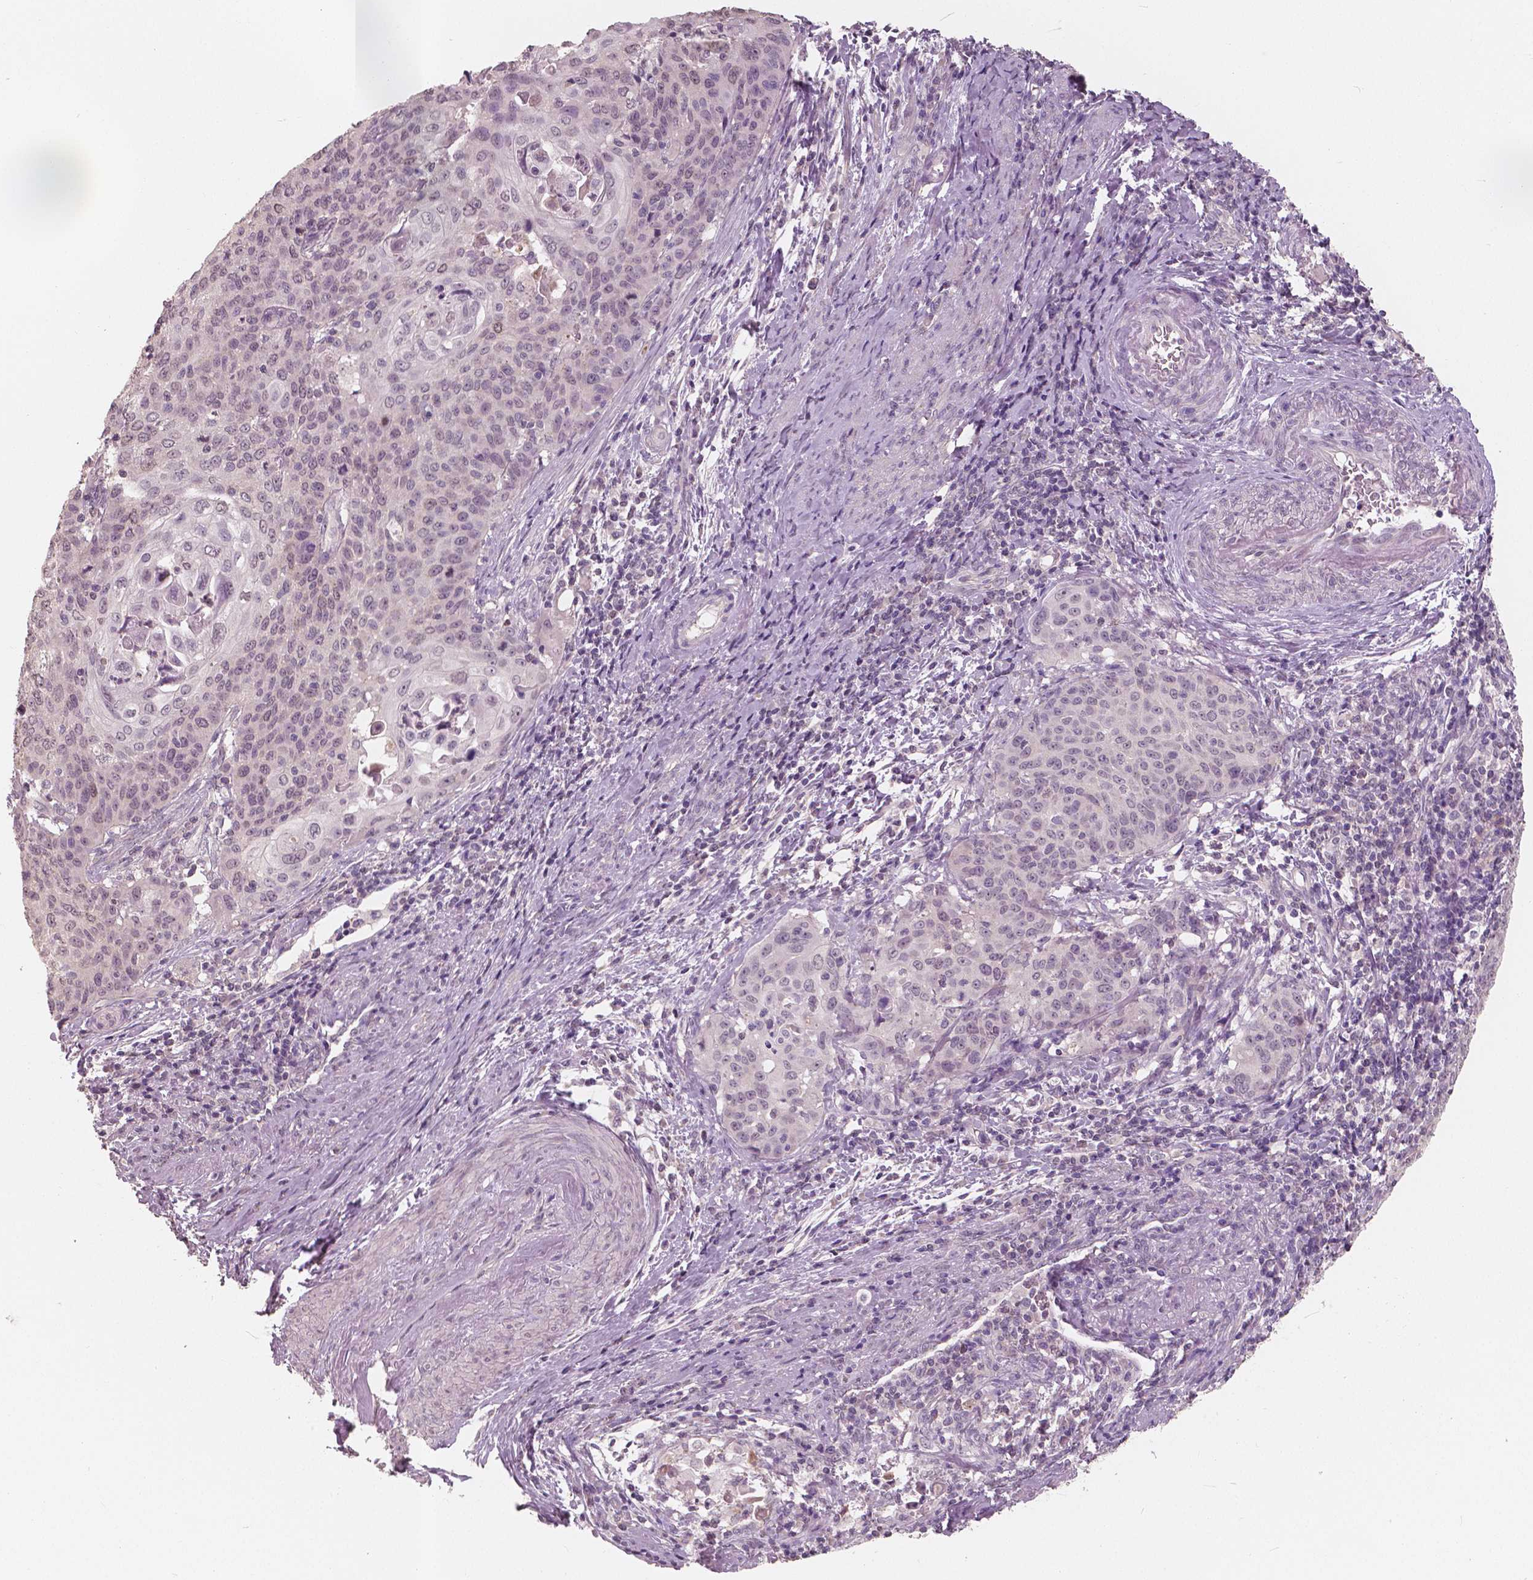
{"staining": {"intensity": "weak", "quantity": "<25%", "location": "nuclear"}, "tissue": "cervical cancer", "cell_type": "Tumor cells", "image_type": "cancer", "snomed": [{"axis": "morphology", "description": "Squamous cell carcinoma, NOS"}, {"axis": "topography", "description": "Cervix"}], "caption": "This is an immunohistochemistry image of human cervical cancer. There is no expression in tumor cells.", "gene": "SAT2", "patient": {"sex": "female", "age": 65}}